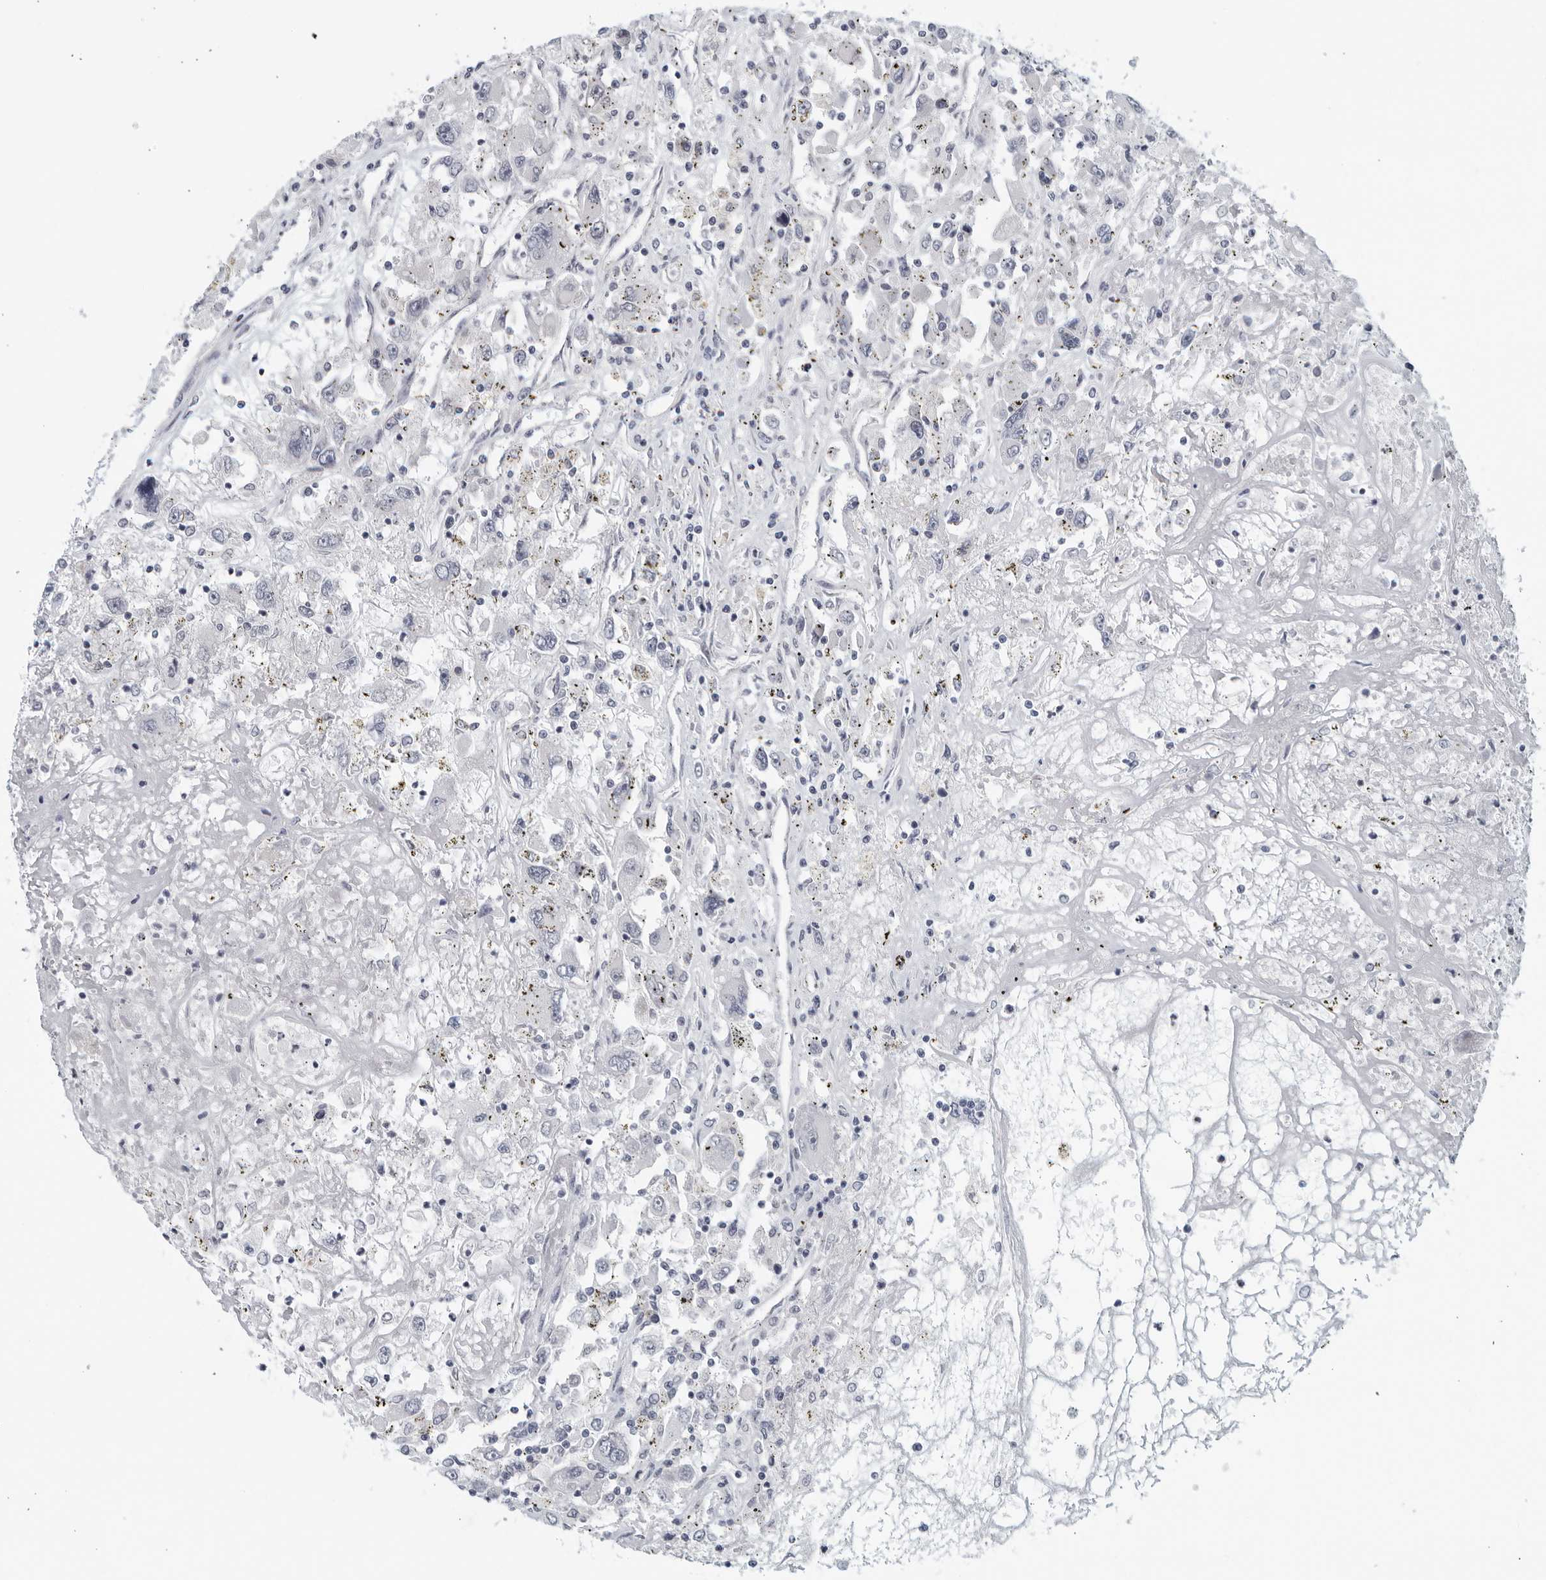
{"staining": {"intensity": "negative", "quantity": "none", "location": "none"}, "tissue": "renal cancer", "cell_type": "Tumor cells", "image_type": "cancer", "snomed": [{"axis": "morphology", "description": "Adenocarcinoma, NOS"}, {"axis": "topography", "description": "Kidney"}], "caption": "High magnification brightfield microscopy of renal cancer (adenocarcinoma) stained with DAB (3,3'-diaminobenzidine) (brown) and counterstained with hematoxylin (blue): tumor cells show no significant expression.", "gene": "MATN1", "patient": {"sex": "female", "age": 52}}